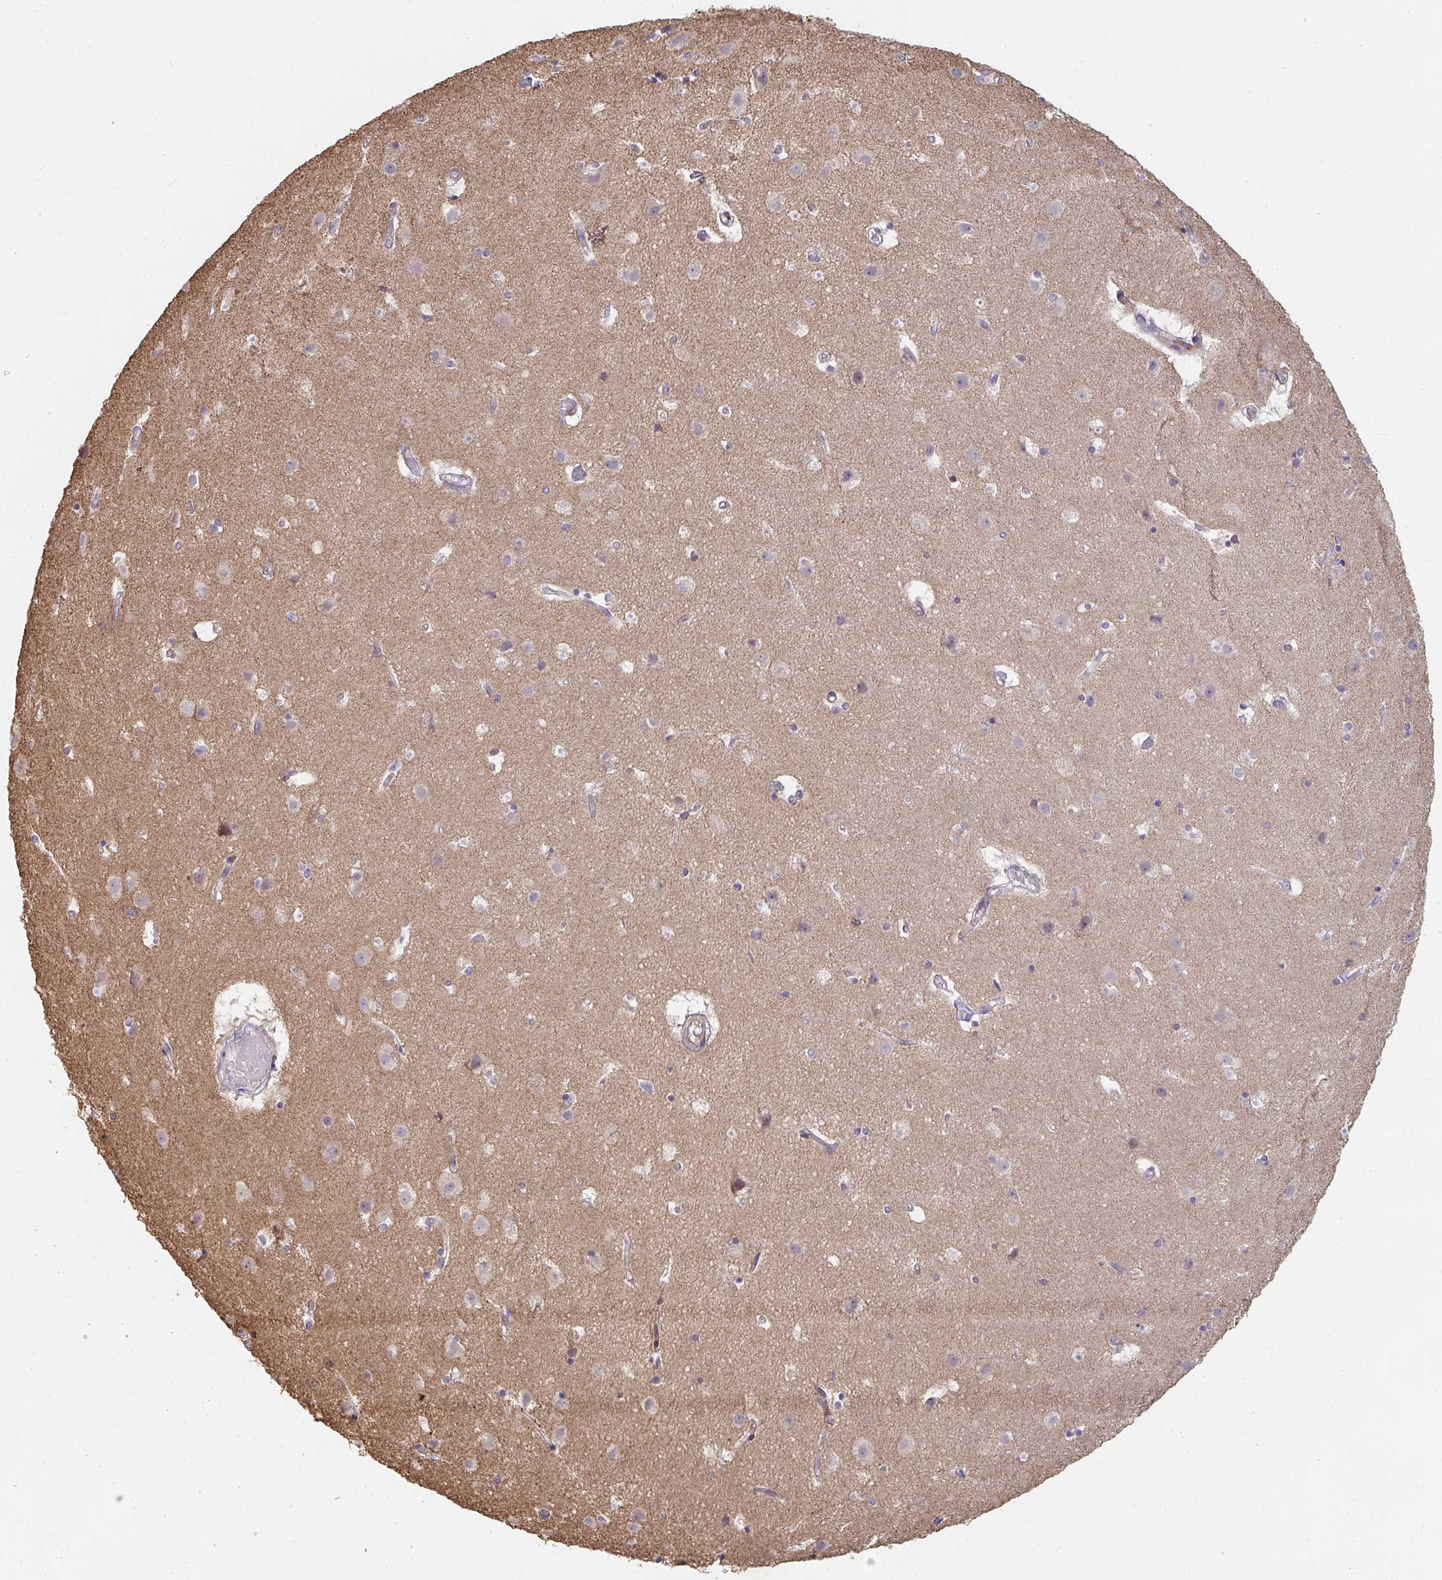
{"staining": {"intensity": "negative", "quantity": "none", "location": "none"}, "tissue": "cerebral cortex", "cell_type": "Endothelial cells", "image_type": "normal", "snomed": [{"axis": "morphology", "description": "Normal tissue, NOS"}, {"axis": "topography", "description": "Cerebral cortex"}], "caption": "Human cerebral cortex stained for a protein using immunohistochemistry (IHC) shows no positivity in endothelial cells.", "gene": "CSF3R", "patient": {"sex": "female", "age": 52}}